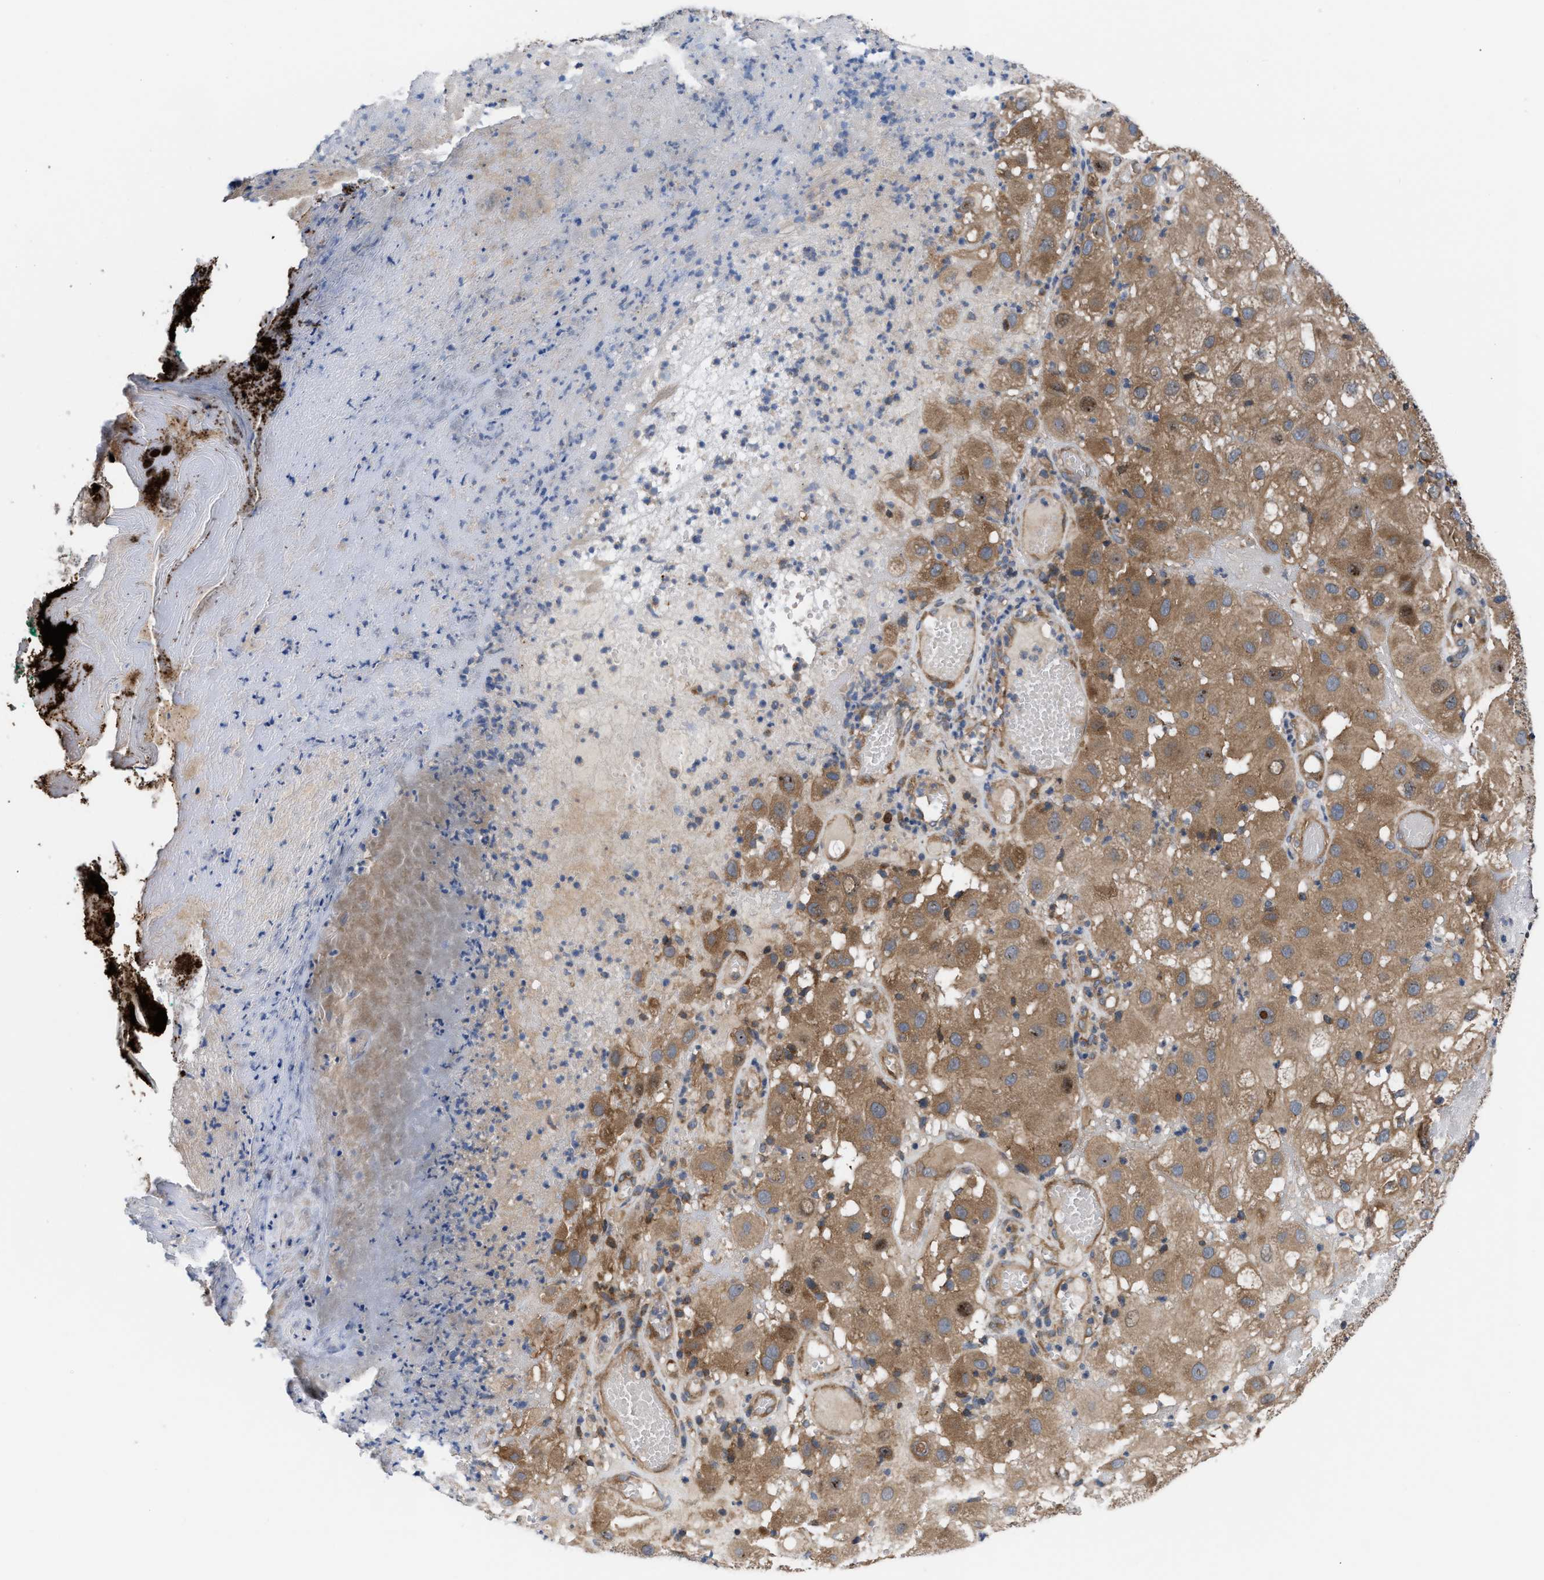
{"staining": {"intensity": "moderate", "quantity": ">75%", "location": "cytoplasmic/membranous"}, "tissue": "melanoma", "cell_type": "Tumor cells", "image_type": "cancer", "snomed": [{"axis": "morphology", "description": "Malignant melanoma, NOS"}, {"axis": "topography", "description": "Skin"}], "caption": "There is medium levels of moderate cytoplasmic/membranous expression in tumor cells of melanoma, as demonstrated by immunohistochemical staining (brown color).", "gene": "LAPTM4B", "patient": {"sex": "female", "age": 81}}